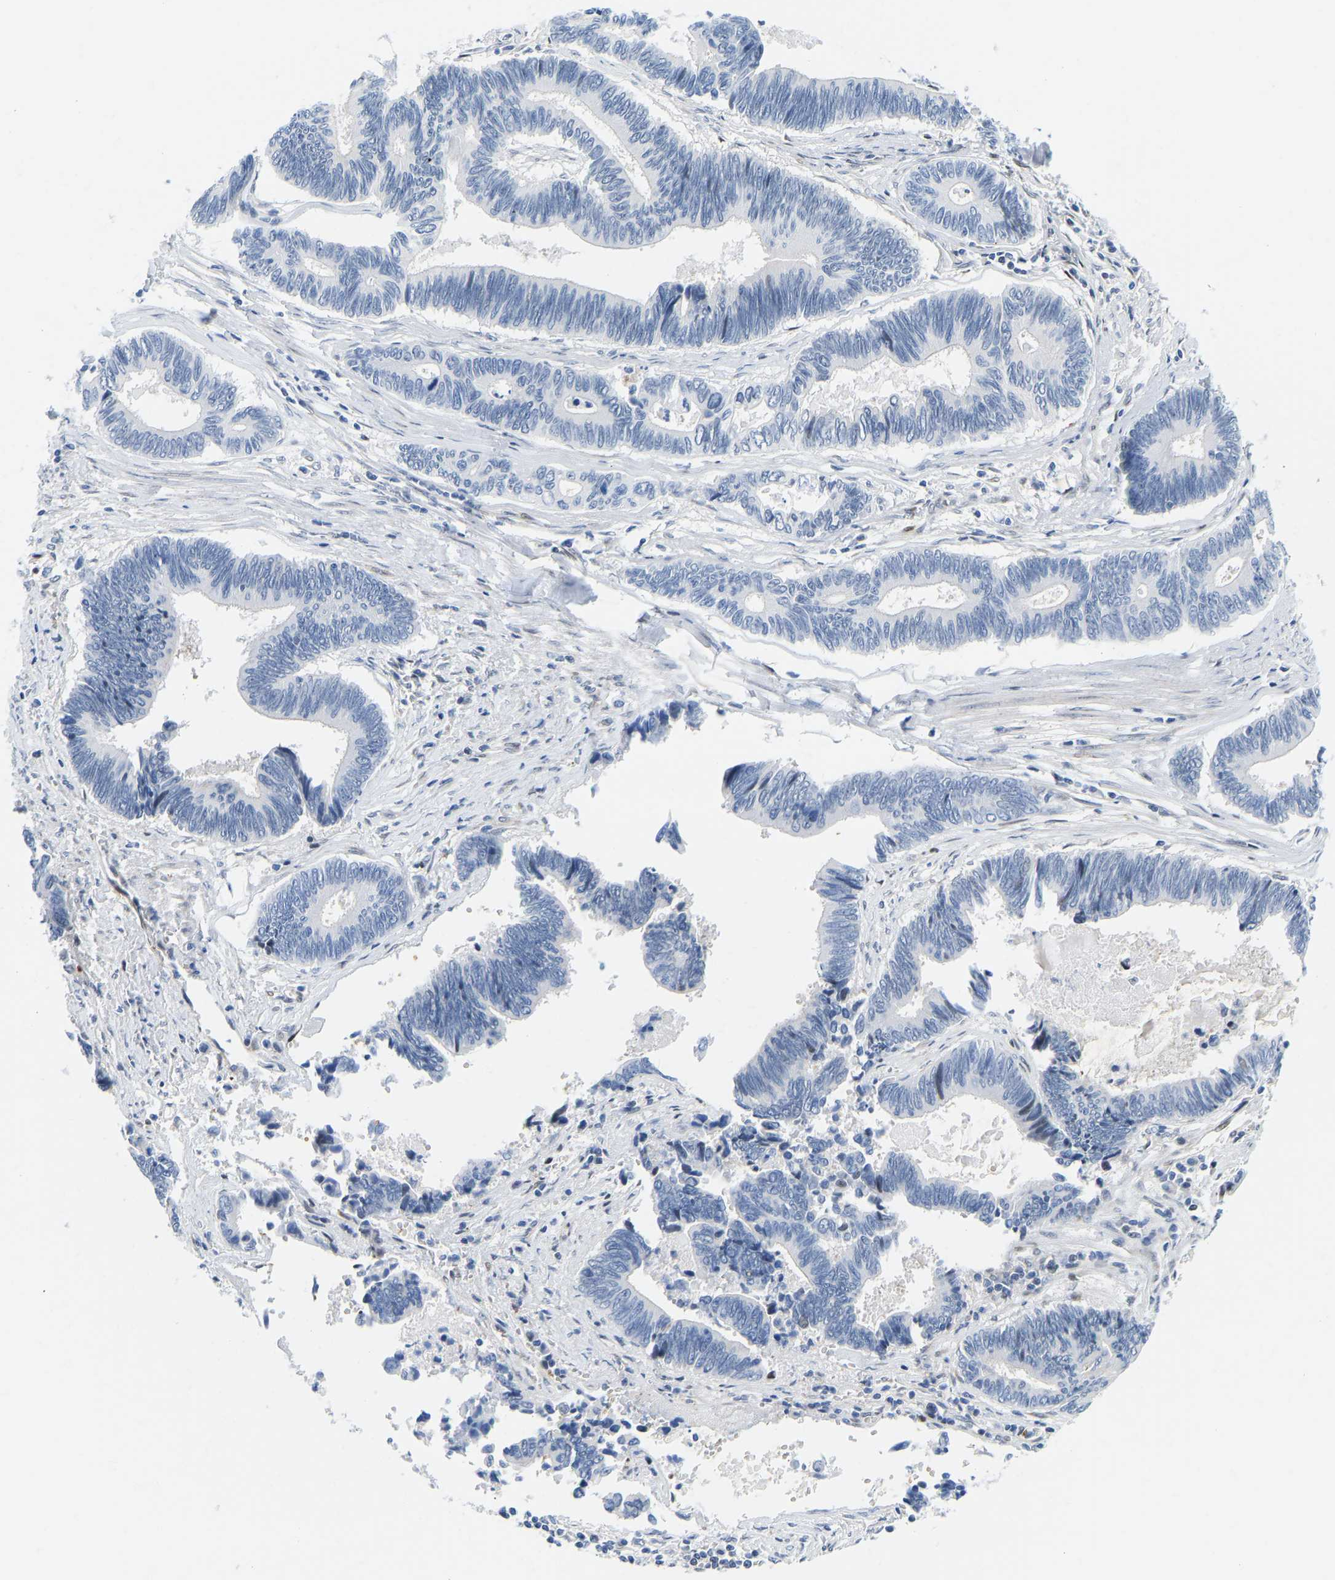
{"staining": {"intensity": "negative", "quantity": "none", "location": "none"}, "tissue": "pancreatic cancer", "cell_type": "Tumor cells", "image_type": "cancer", "snomed": [{"axis": "morphology", "description": "Adenocarcinoma, NOS"}, {"axis": "topography", "description": "Pancreas"}], "caption": "Tumor cells show no significant expression in pancreatic cancer.", "gene": "HDAC5", "patient": {"sex": "female", "age": 70}}